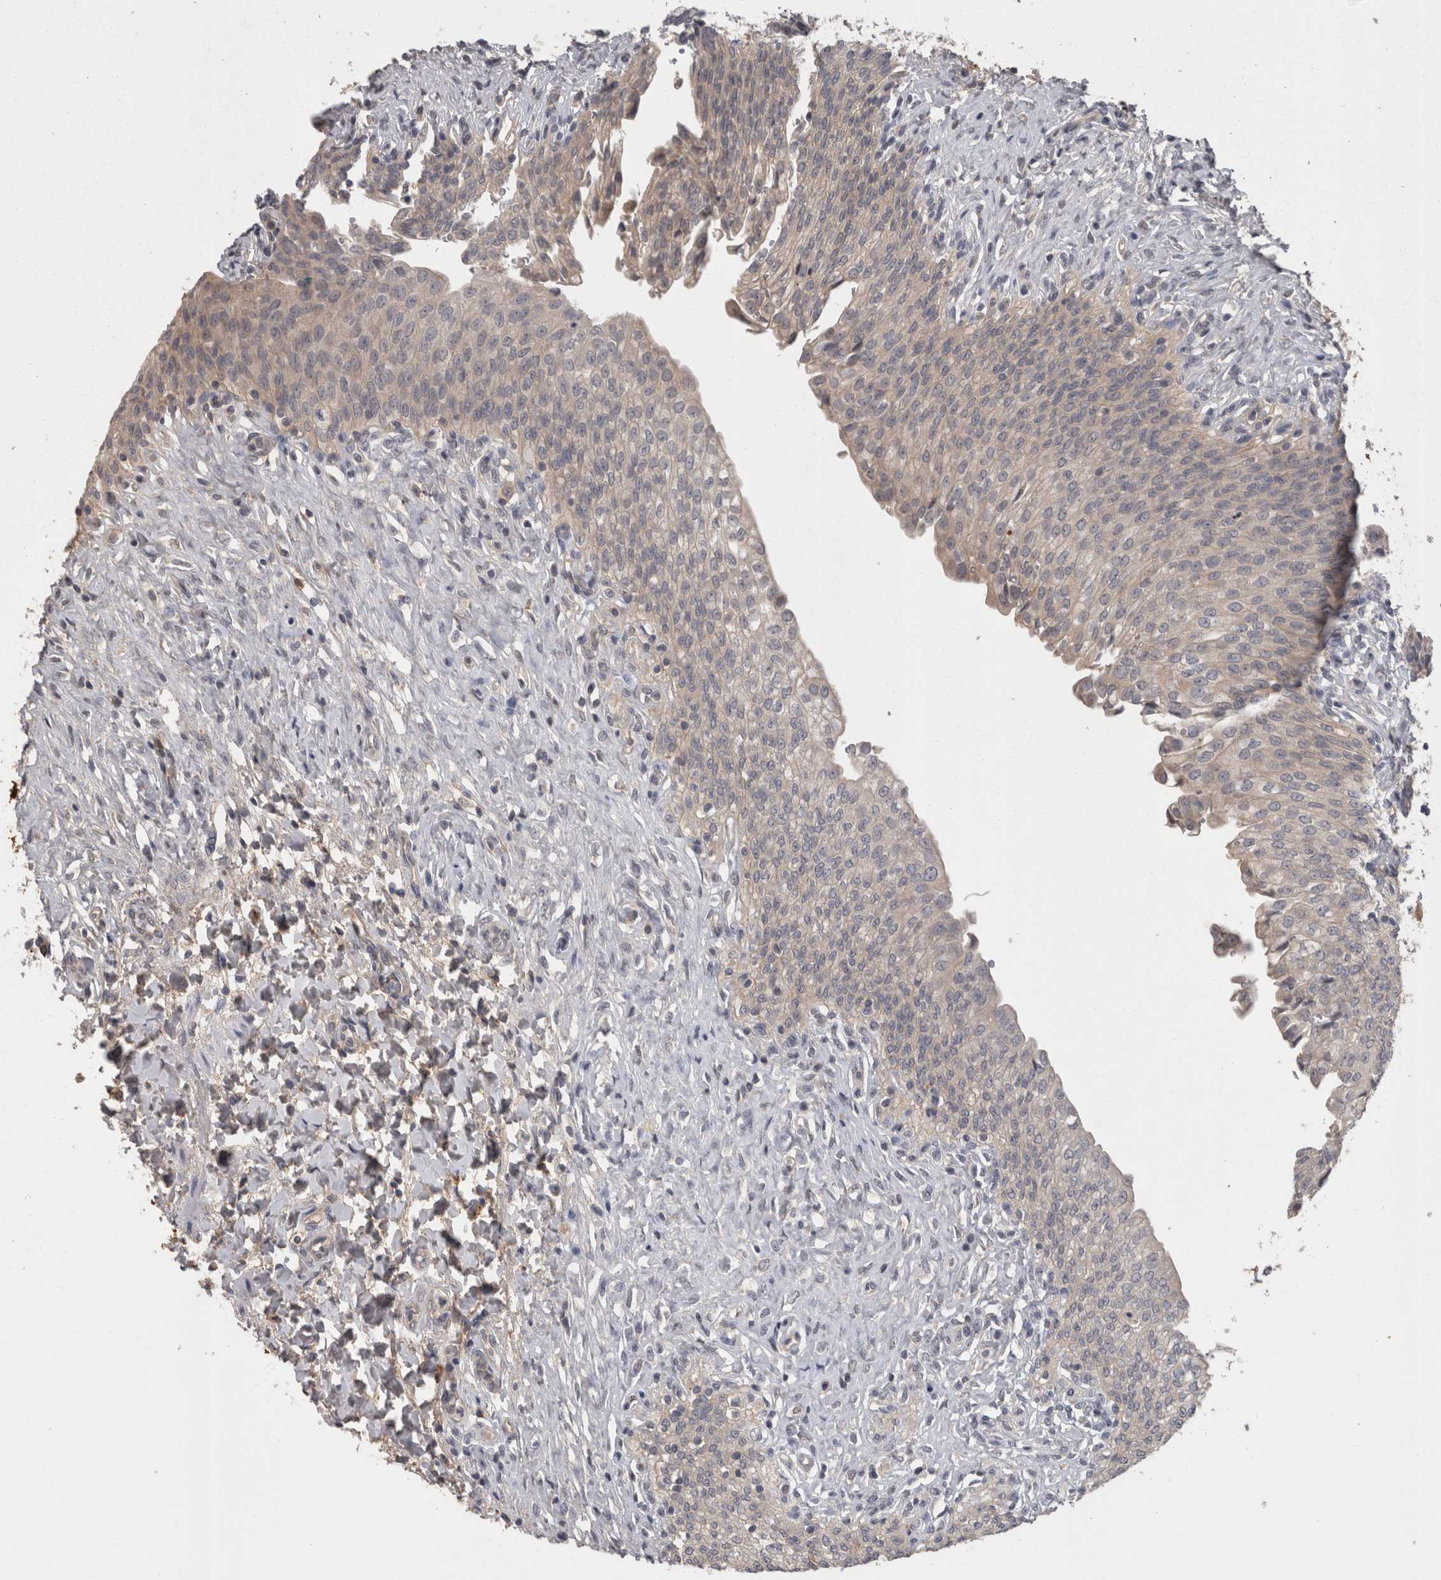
{"staining": {"intensity": "weak", "quantity": "<25%", "location": "cytoplasmic/membranous"}, "tissue": "urinary bladder", "cell_type": "Urothelial cells", "image_type": "normal", "snomed": [{"axis": "morphology", "description": "Urothelial carcinoma, High grade"}, {"axis": "topography", "description": "Urinary bladder"}], "caption": "An IHC photomicrograph of unremarkable urinary bladder is shown. There is no staining in urothelial cells of urinary bladder.", "gene": "PON3", "patient": {"sex": "male", "age": 46}}